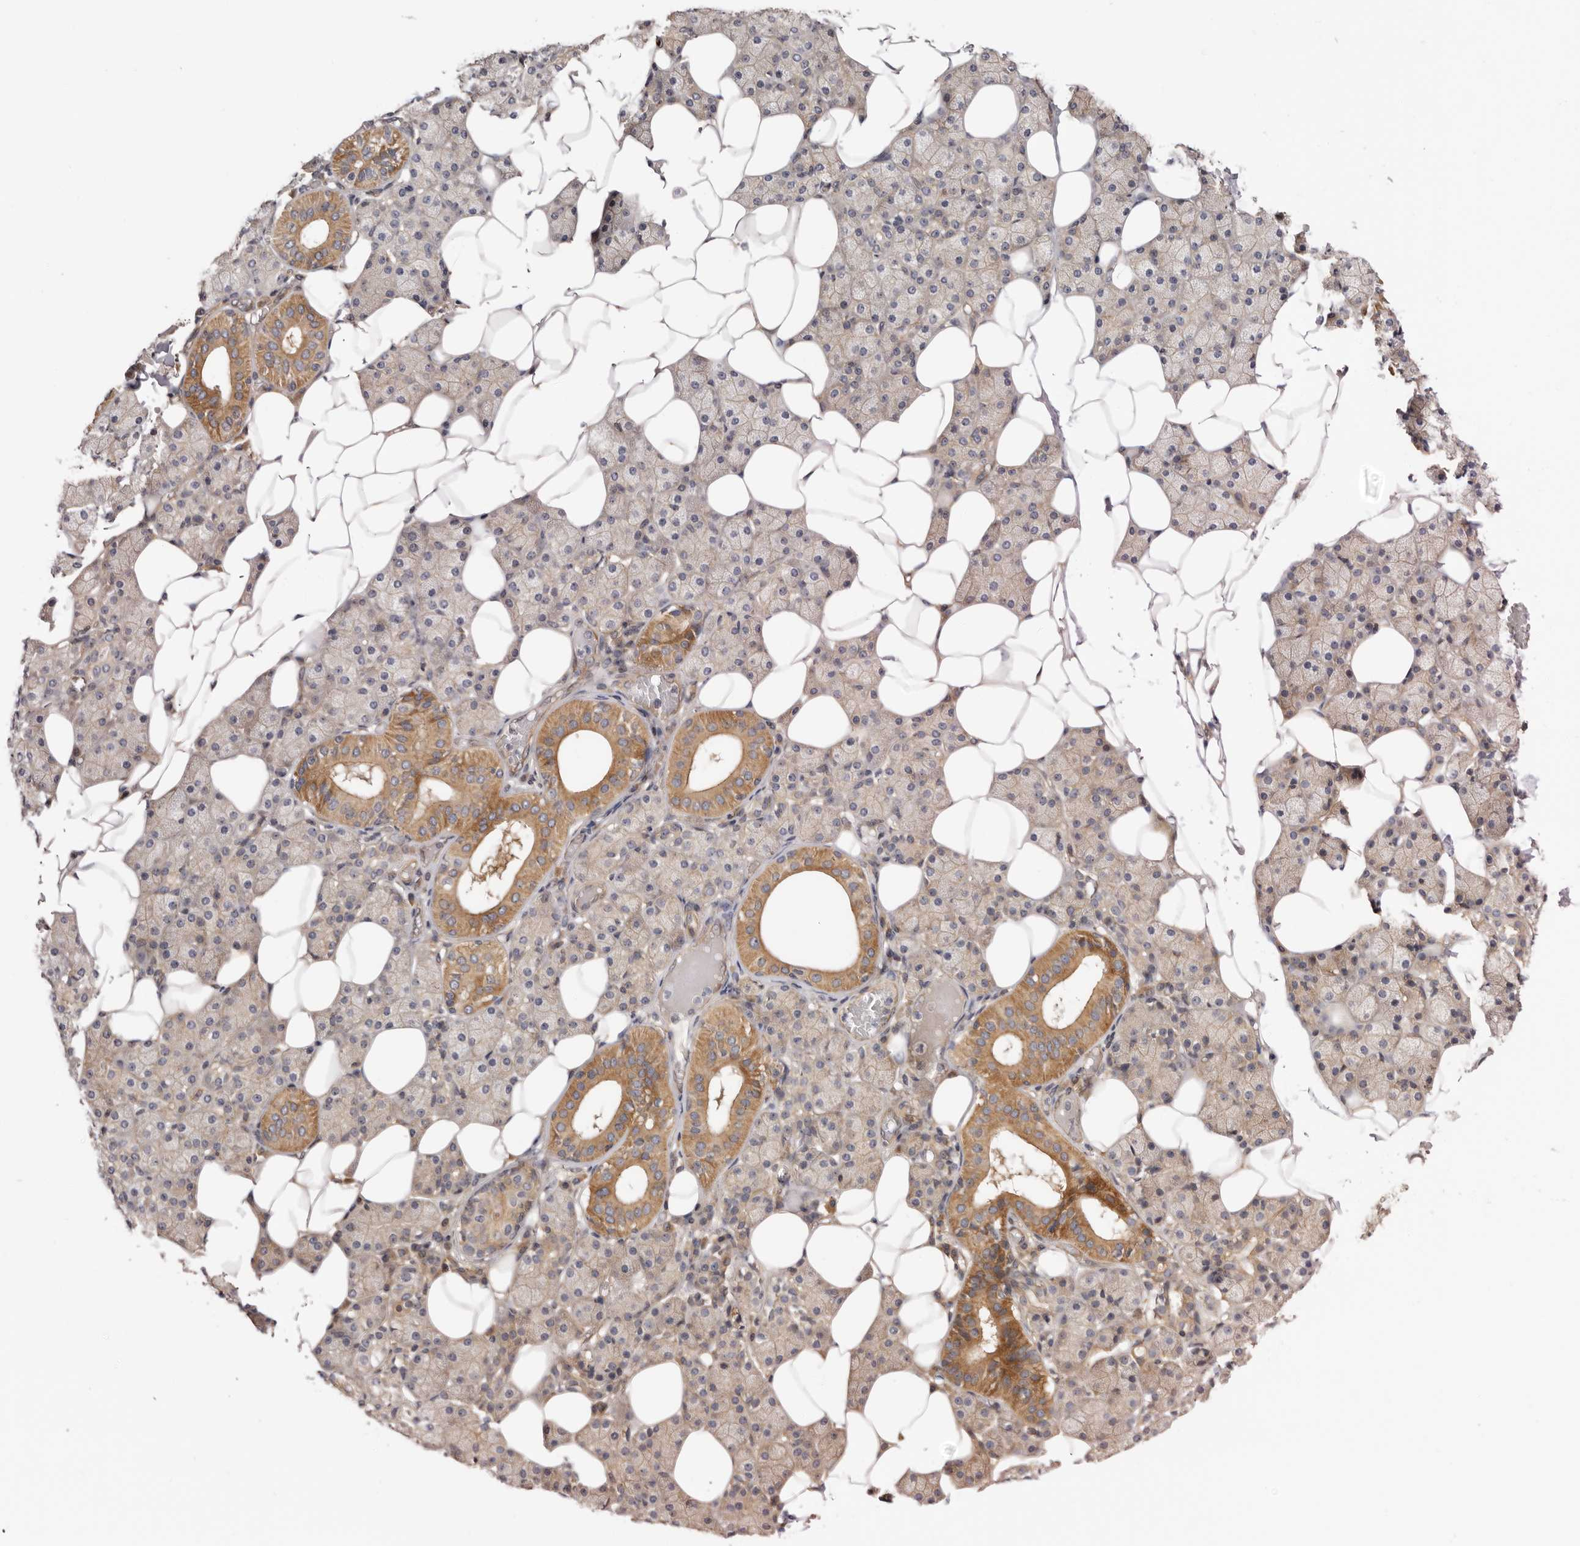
{"staining": {"intensity": "moderate", "quantity": "<25%", "location": "cytoplasmic/membranous"}, "tissue": "salivary gland", "cell_type": "Glandular cells", "image_type": "normal", "snomed": [{"axis": "morphology", "description": "Normal tissue, NOS"}, {"axis": "topography", "description": "Salivary gland"}], "caption": "High-magnification brightfield microscopy of unremarkable salivary gland stained with DAB (3,3'-diaminobenzidine) (brown) and counterstained with hematoxylin (blue). glandular cells exhibit moderate cytoplasmic/membranous expression is present in about<25% of cells. (Stains: DAB (3,3'-diaminobenzidine) in brown, nuclei in blue, Microscopy: brightfield microscopy at high magnification).", "gene": "PANK4", "patient": {"sex": "female", "age": 33}}